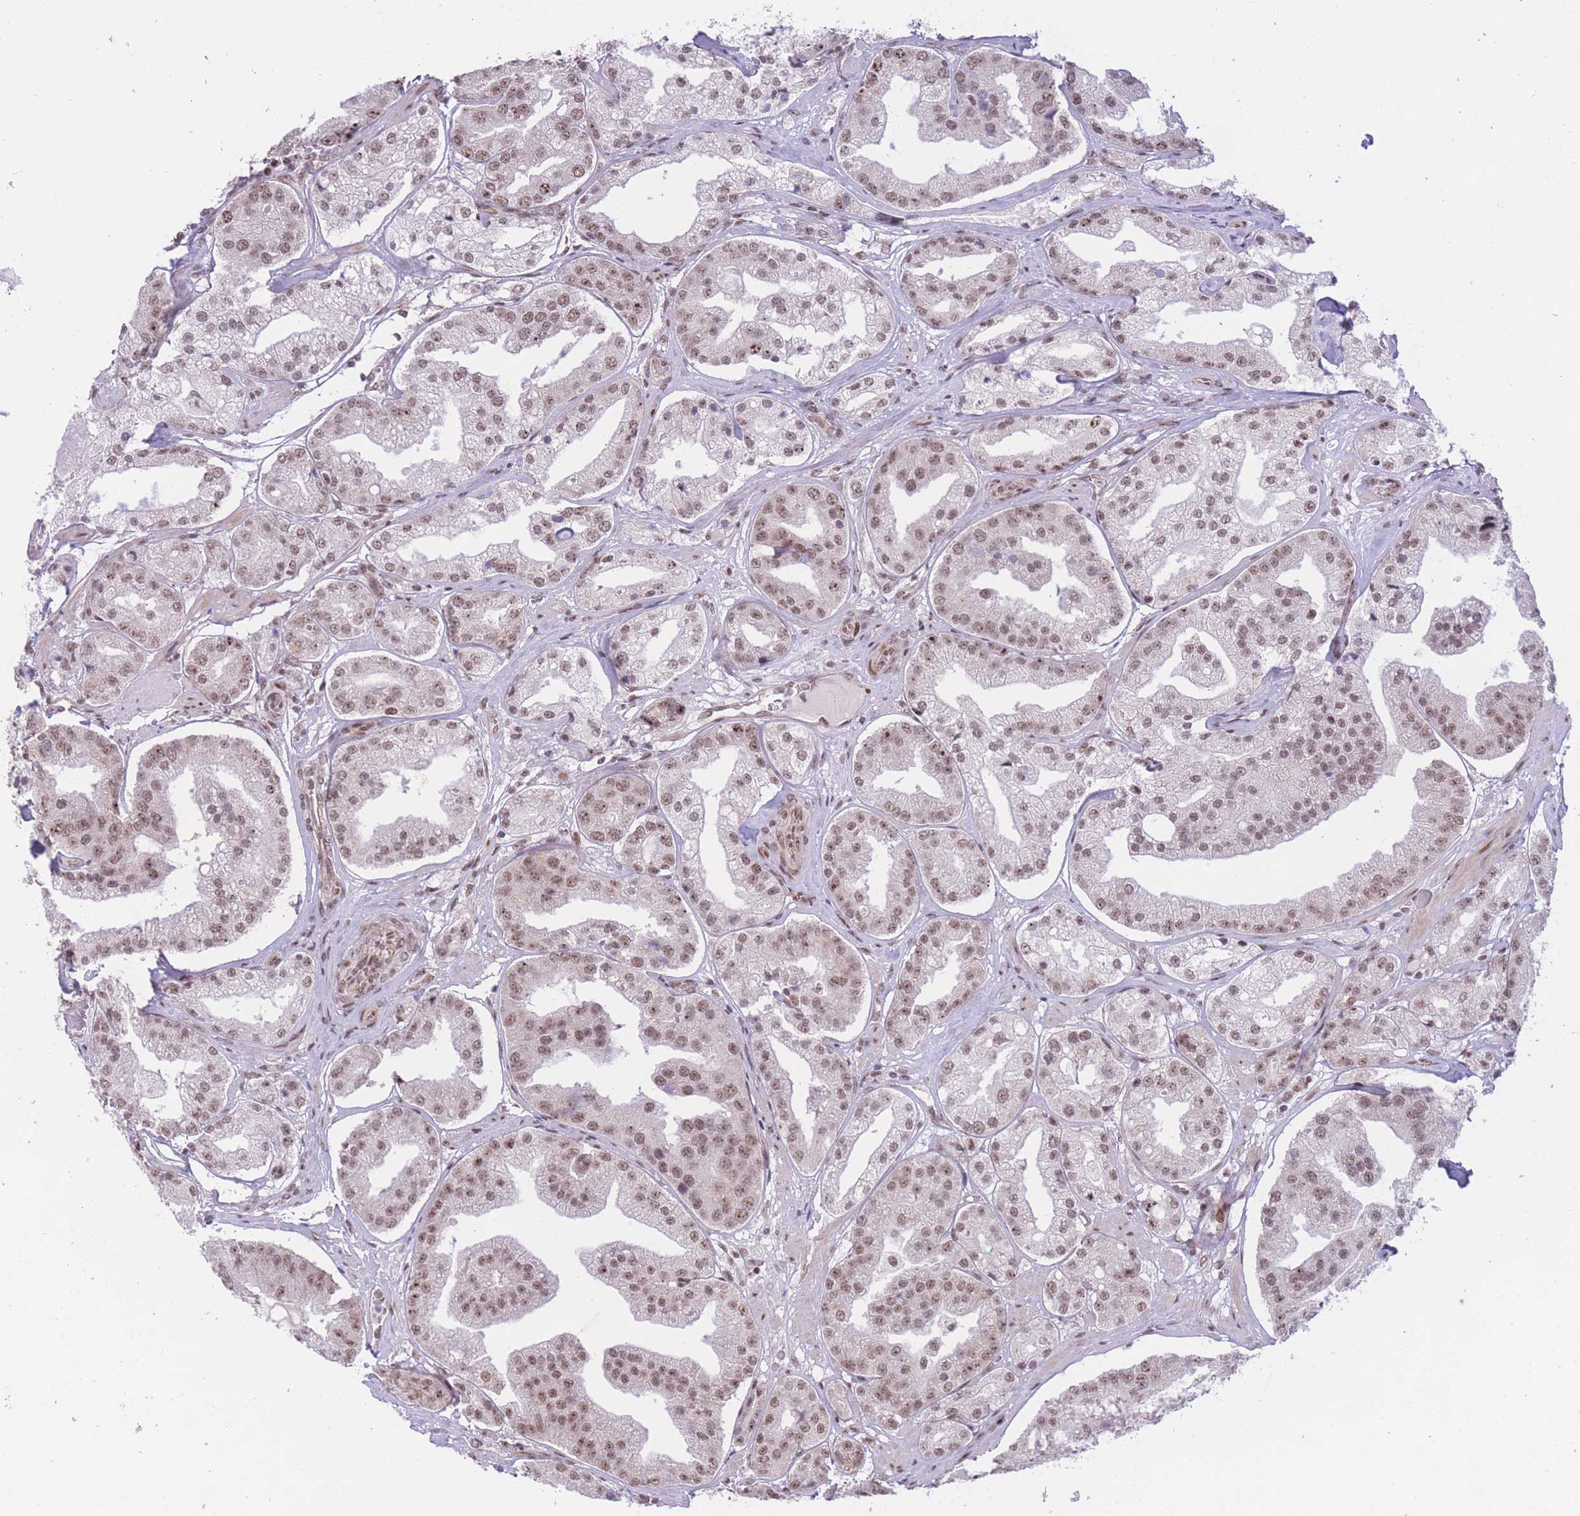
{"staining": {"intensity": "moderate", "quantity": ">75%", "location": "nuclear"}, "tissue": "prostate cancer", "cell_type": "Tumor cells", "image_type": "cancer", "snomed": [{"axis": "morphology", "description": "Adenocarcinoma, High grade"}, {"axis": "topography", "description": "Prostate"}], "caption": "Human prostate high-grade adenocarcinoma stained for a protein (brown) displays moderate nuclear positive positivity in about >75% of tumor cells.", "gene": "PCIF1", "patient": {"sex": "male", "age": 63}}